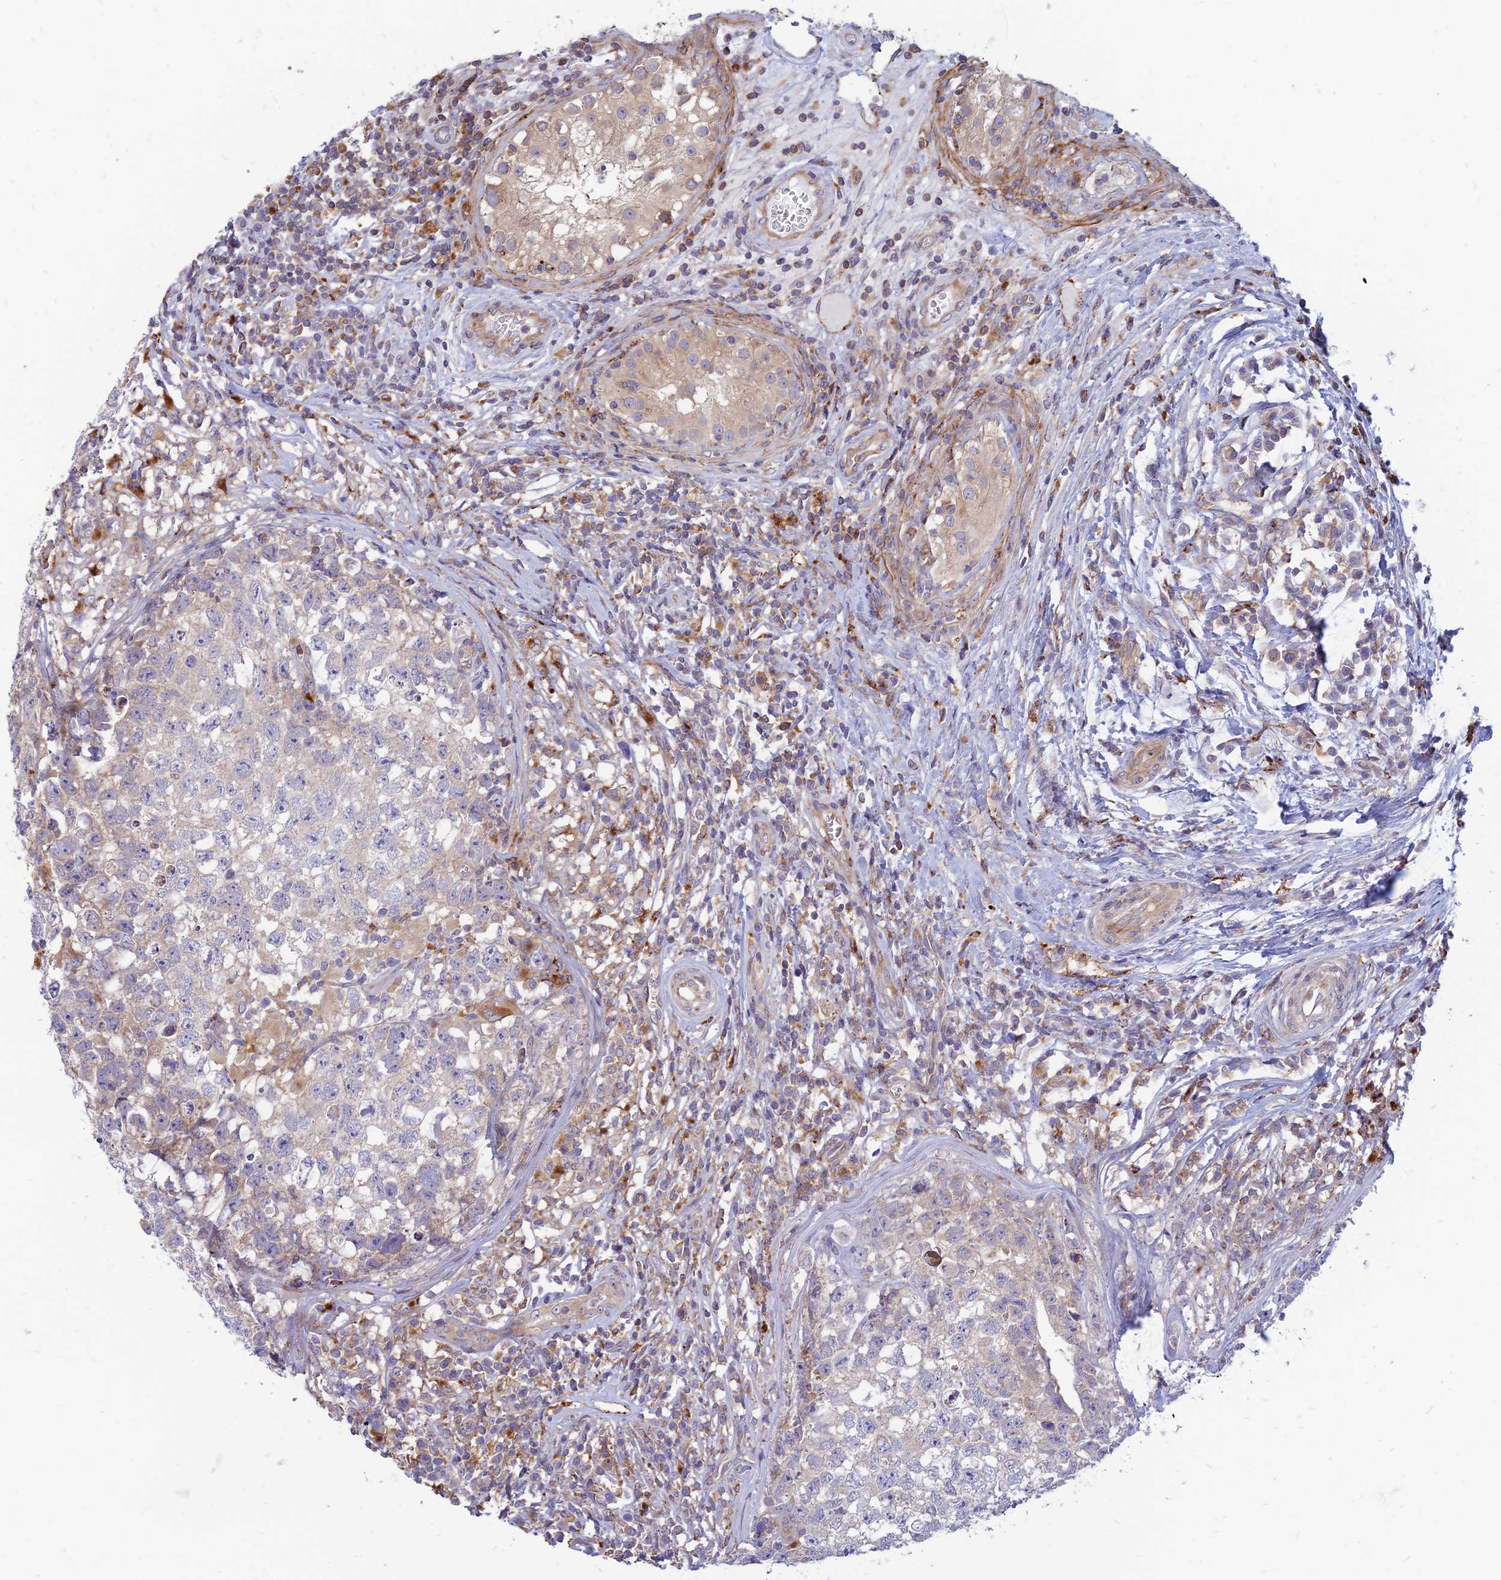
{"staining": {"intensity": "negative", "quantity": "none", "location": "none"}, "tissue": "testis cancer", "cell_type": "Tumor cells", "image_type": "cancer", "snomed": [{"axis": "morphology", "description": "Seminoma, NOS"}, {"axis": "morphology", "description": "Carcinoma, Embryonal, NOS"}, {"axis": "topography", "description": "Testis"}], "caption": "This image is of testis cancer stained with immunohistochemistry (IHC) to label a protein in brown with the nuclei are counter-stained blue. There is no staining in tumor cells.", "gene": "PHKA2", "patient": {"sex": "male", "age": 29}}